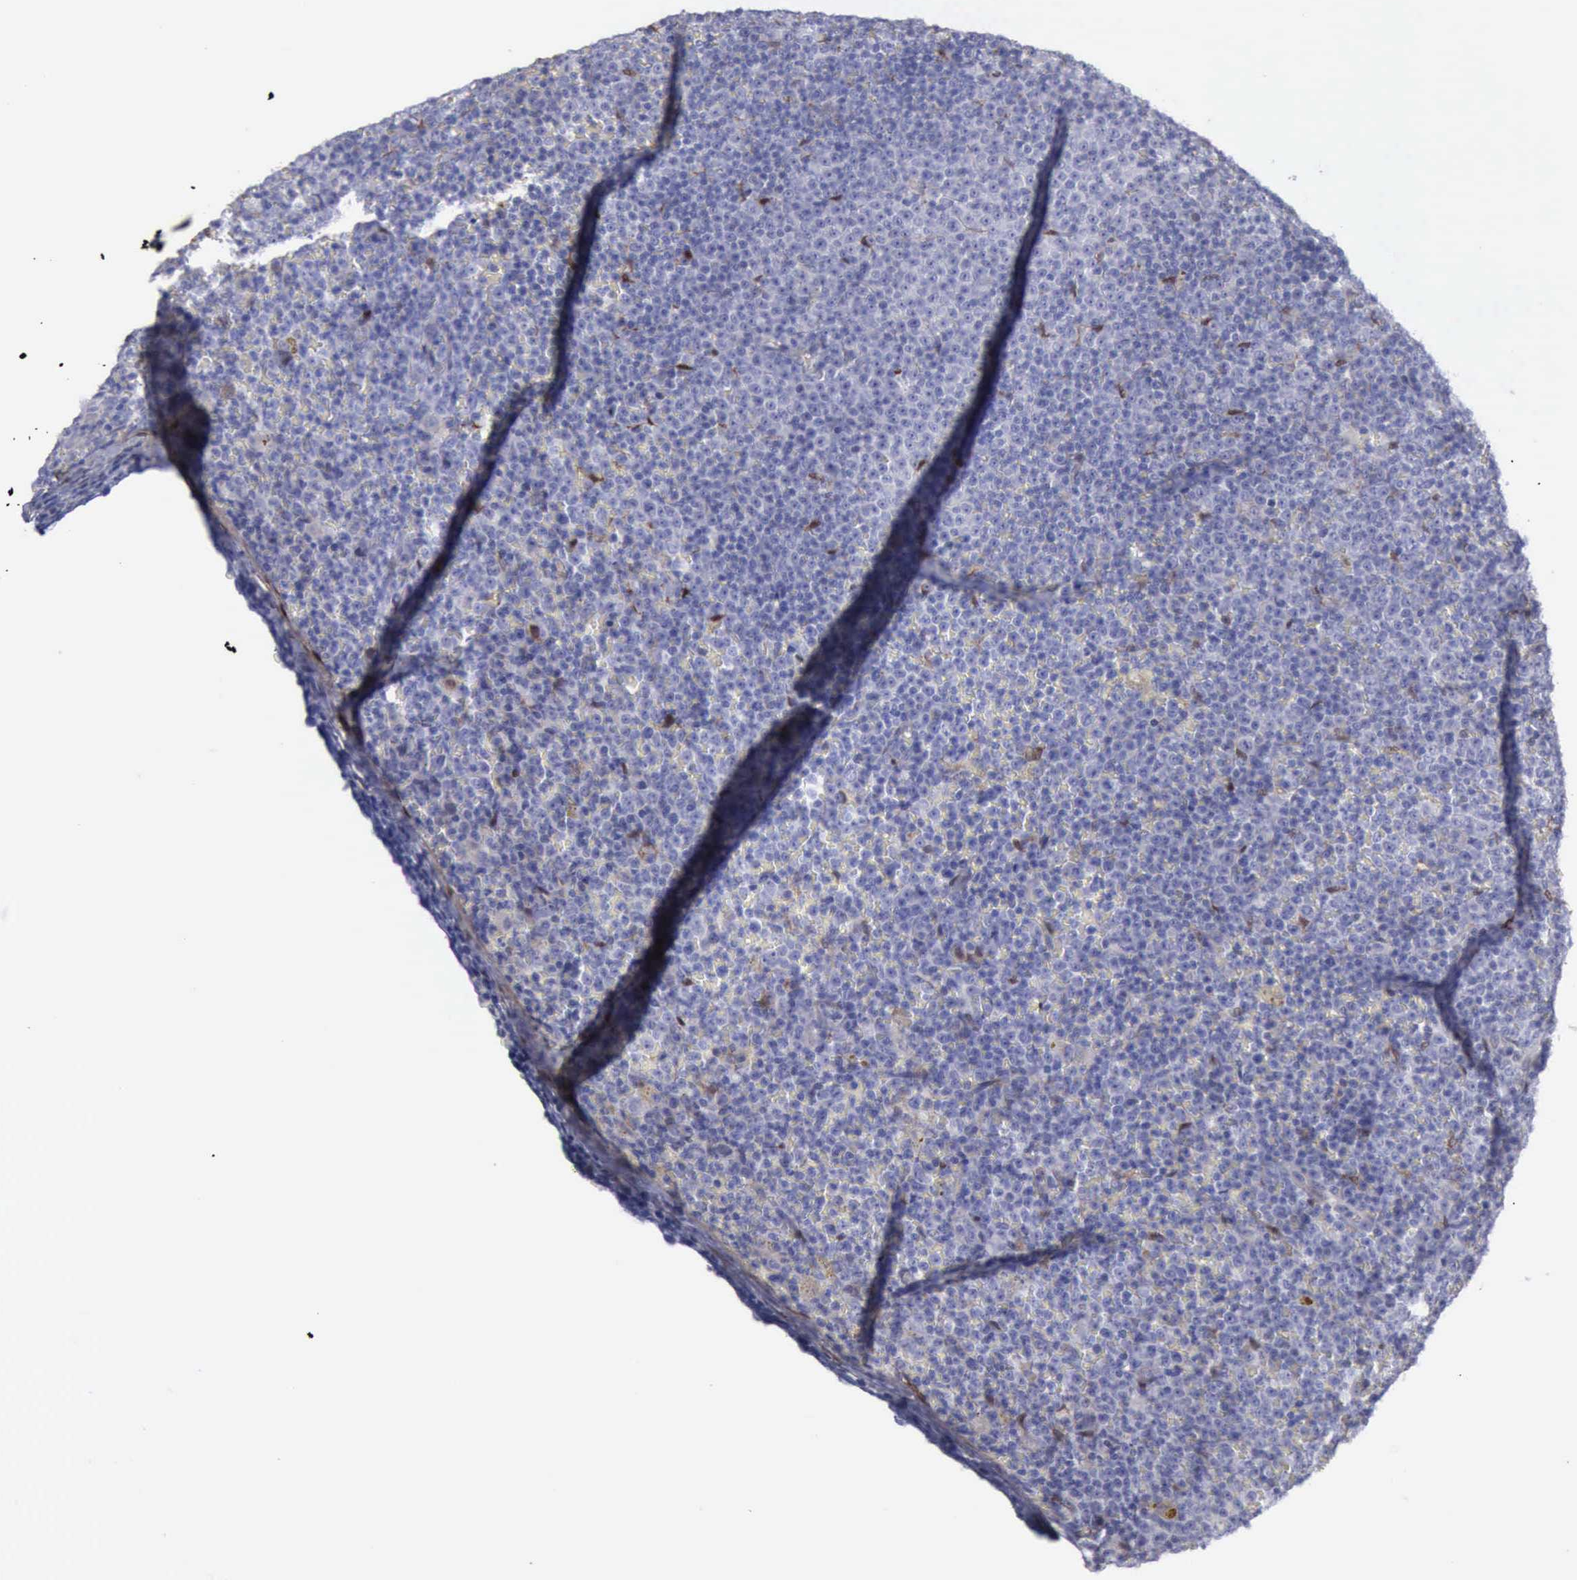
{"staining": {"intensity": "negative", "quantity": "none", "location": "none"}, "tissue": "lymphoma", "cell_type": "Tumor cells", "image_type": "cancer", "snomed": [{"axis": "morphology", "description": "Malignant lymphoma, non-Hodgkin's type, Low grade"}, {"axis": "topography", "description": "Lymph node"}], "caption": "The histopathology image displays no significant staining in tumor cells of low-grade malignant lymphoma, non-Hodgkin's type.", "gene": "FHL1", "patient": {"sex": "male", "age": 50}}